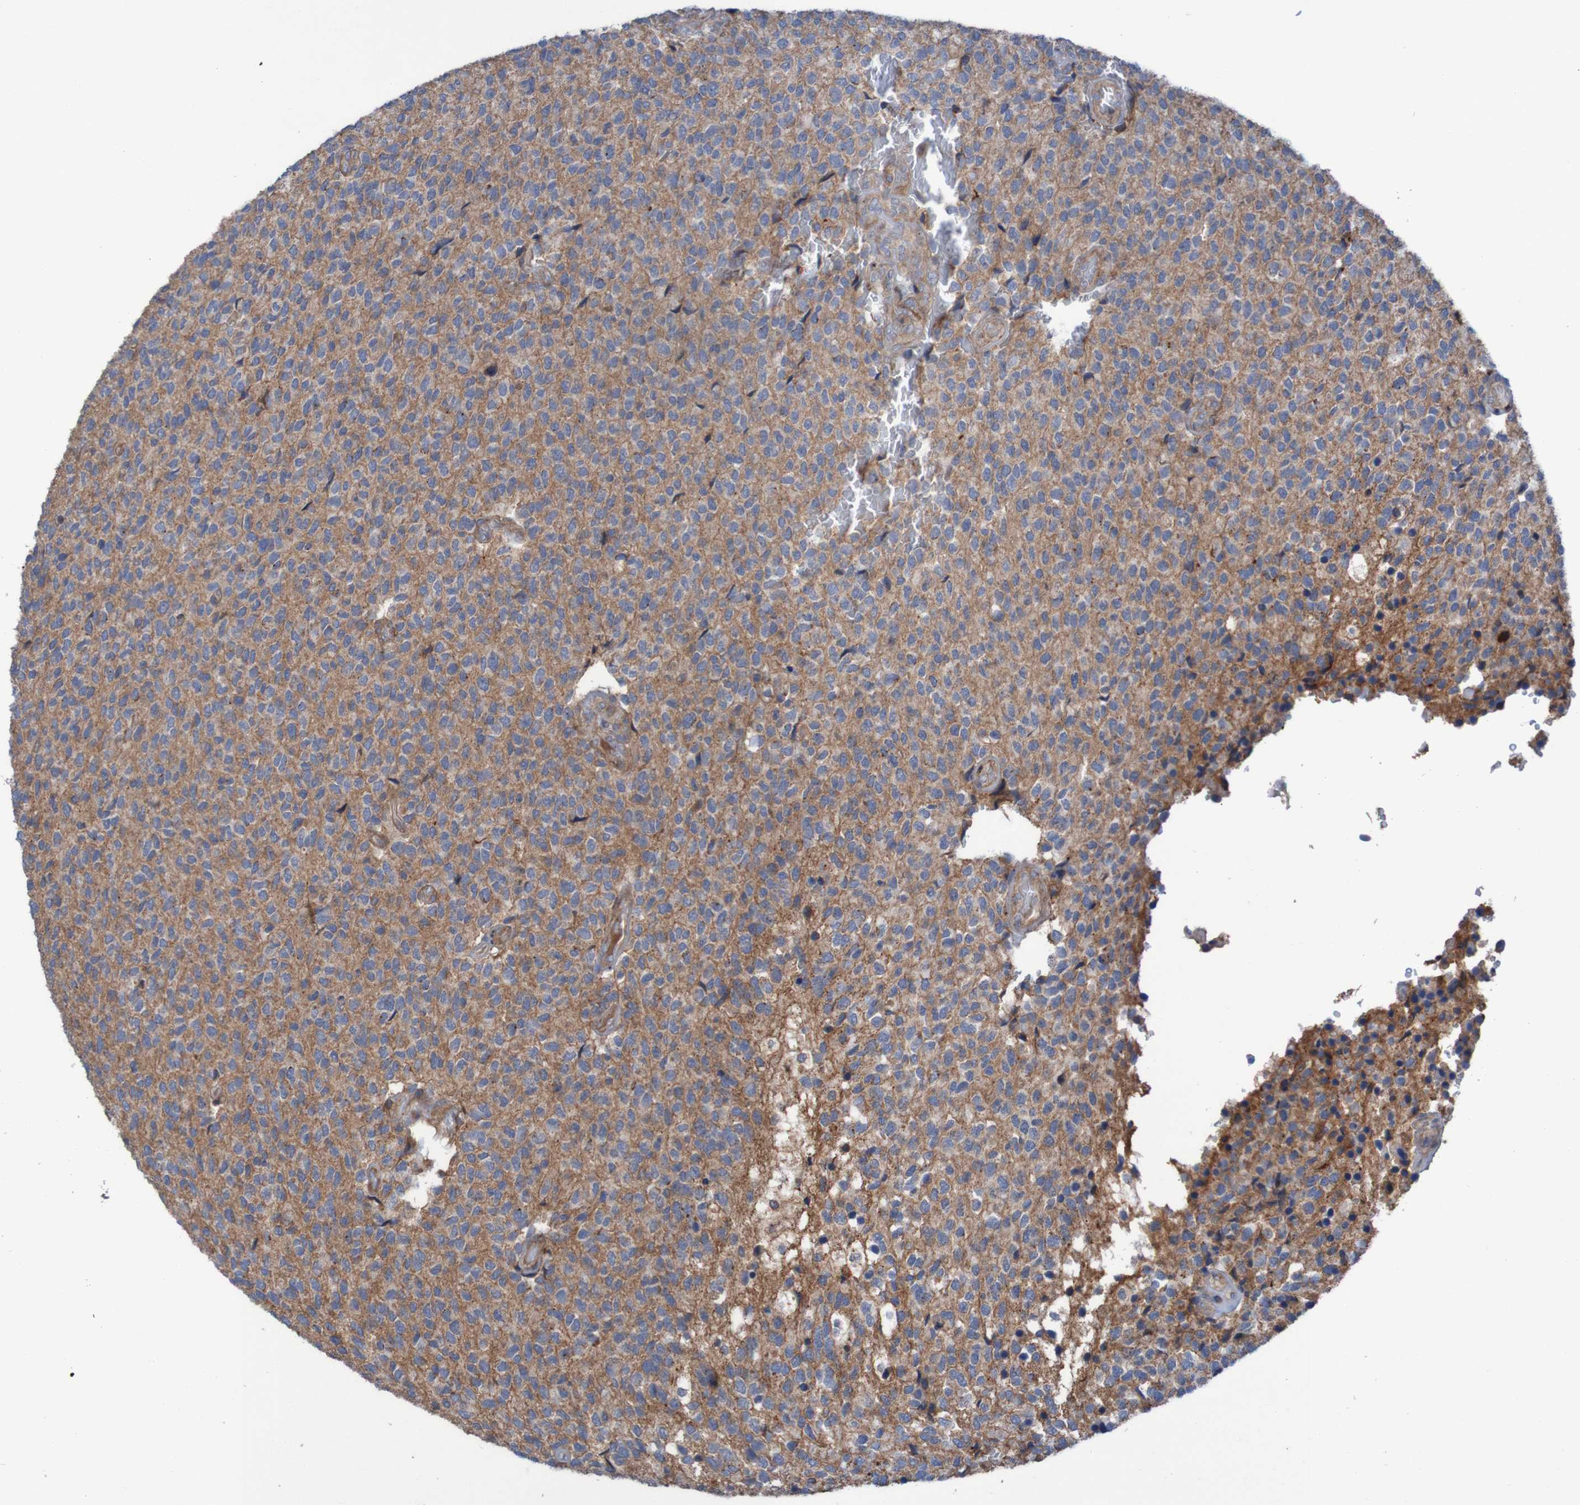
{"staining": {"intensity": "weak", "quantity": ">75%", "location": "cytoplasmic/membranous"}, "tissue": "glioma", "cell_type": "Tumor cells", "image_type": "cancer", "snomed": [{"axis": "morphology", "description": "Glioma, malignant, High grade"}, {"axis": "topography", "description": "pancreas cauda"}], "caption": "Brown immunohistochemical staining in human glioma displays weak cytoplasmic/membranous staining in about >75% of tumor cells. The staining was performed using DAB, with brown indicating positive protein expression. Nuclei are stained blue with hematoxylin.", "gene": "PDGFB", "patient": {"sex": "male", "age": 60}}